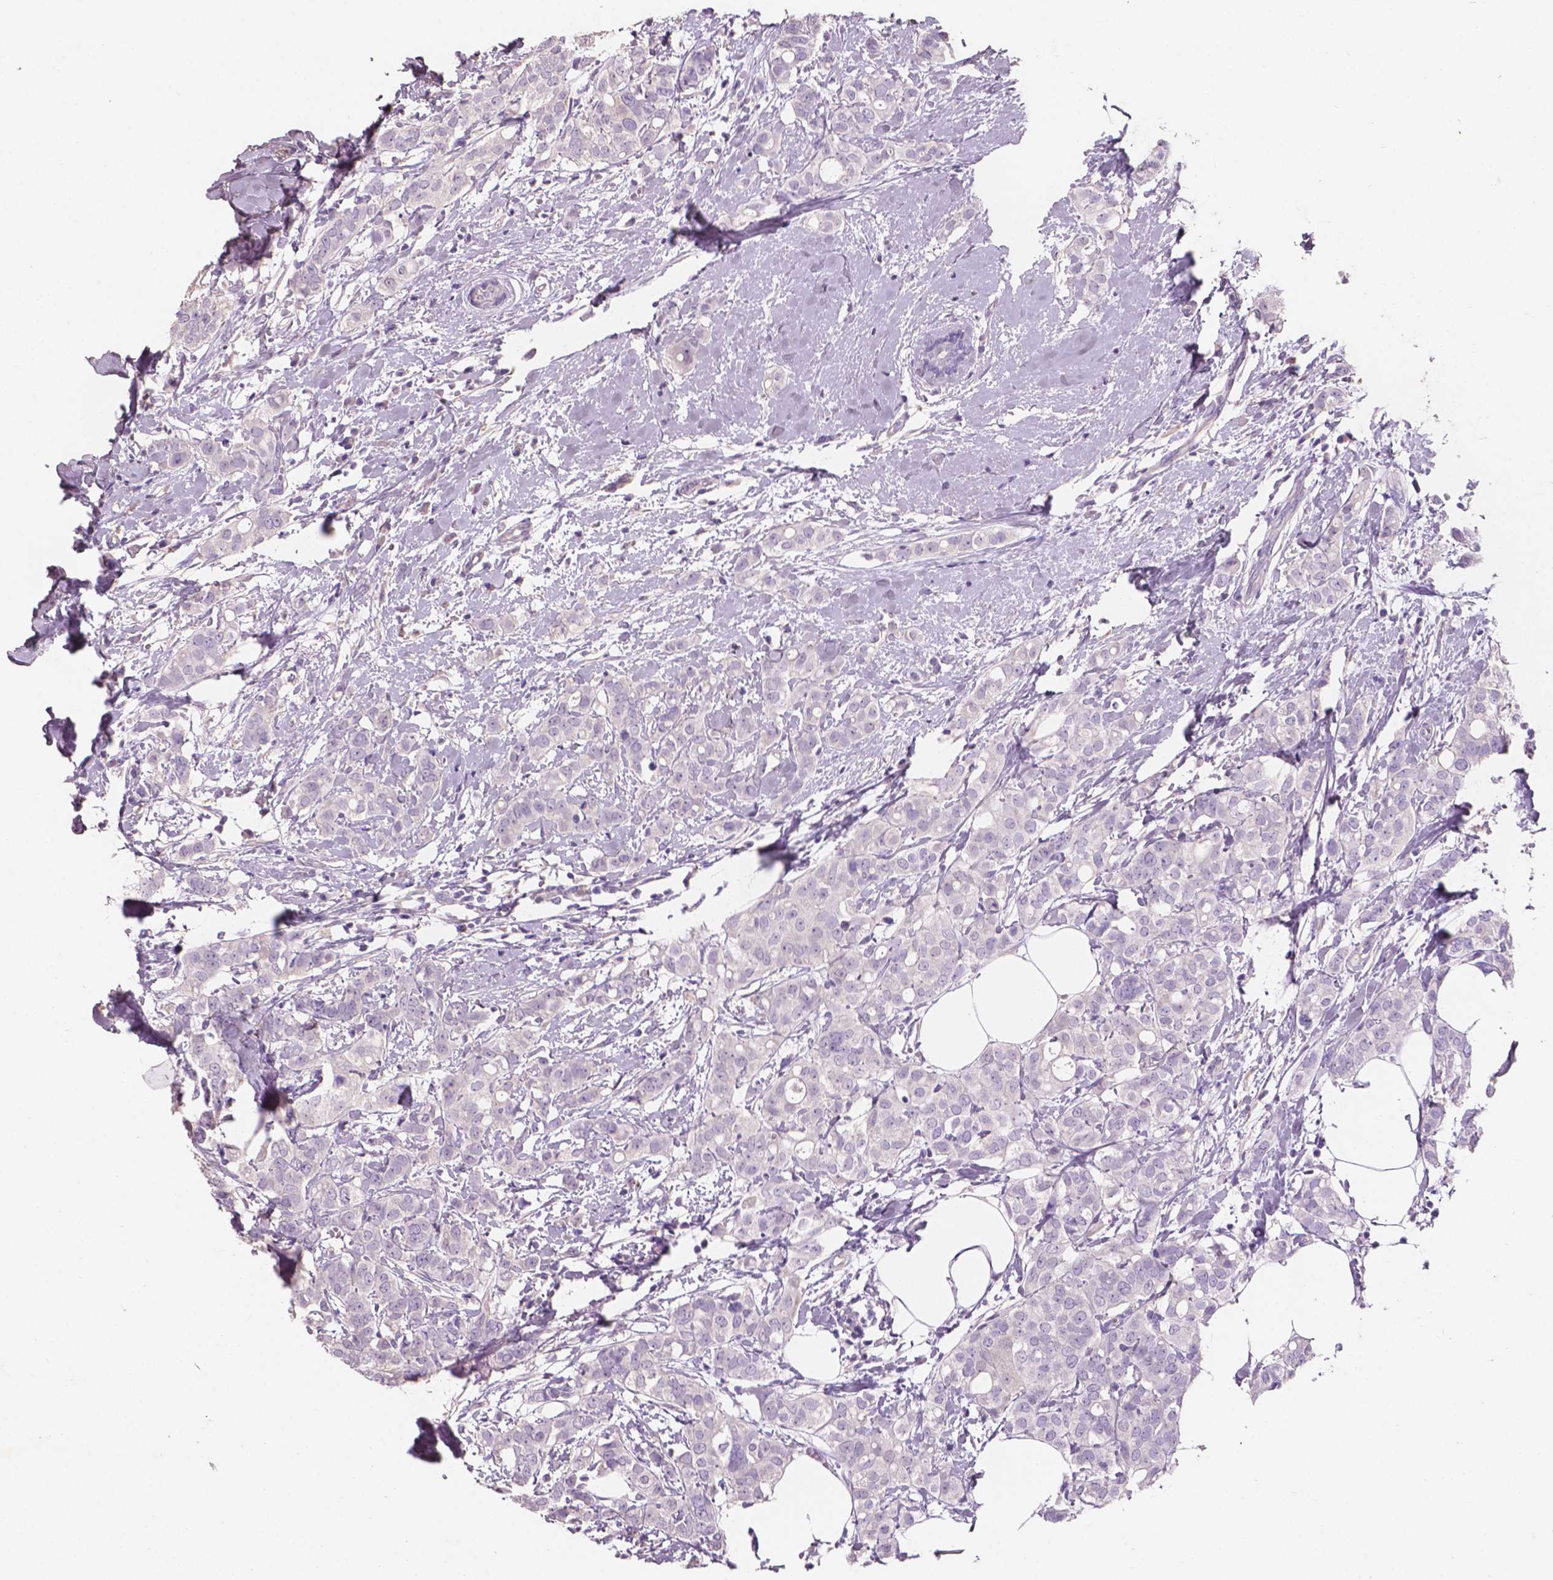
{"staining": {"intensity": "negative", "quantity": "none", "location": "none"}, "tissue": "breast cancer", "cell_type": "Tumor cells", "image_type": "cancer", "snomed": [{"axis": "morphology", "description": "Duct carcinoma"}, {"axis": "topography", "description": "Breast"}], "caption": "DAB immunohistochemical staining of human breast infiltrating ductal carcinoma exhibits no significant staining in tumor cells. The staining was performed using DAB to visualize the protein expression in brown, while the nuclei were stained in blue with hematoxylin (Magnification: 20x).", "gene": "SBSN", "patient": {"sex": "female", "age": 40}}